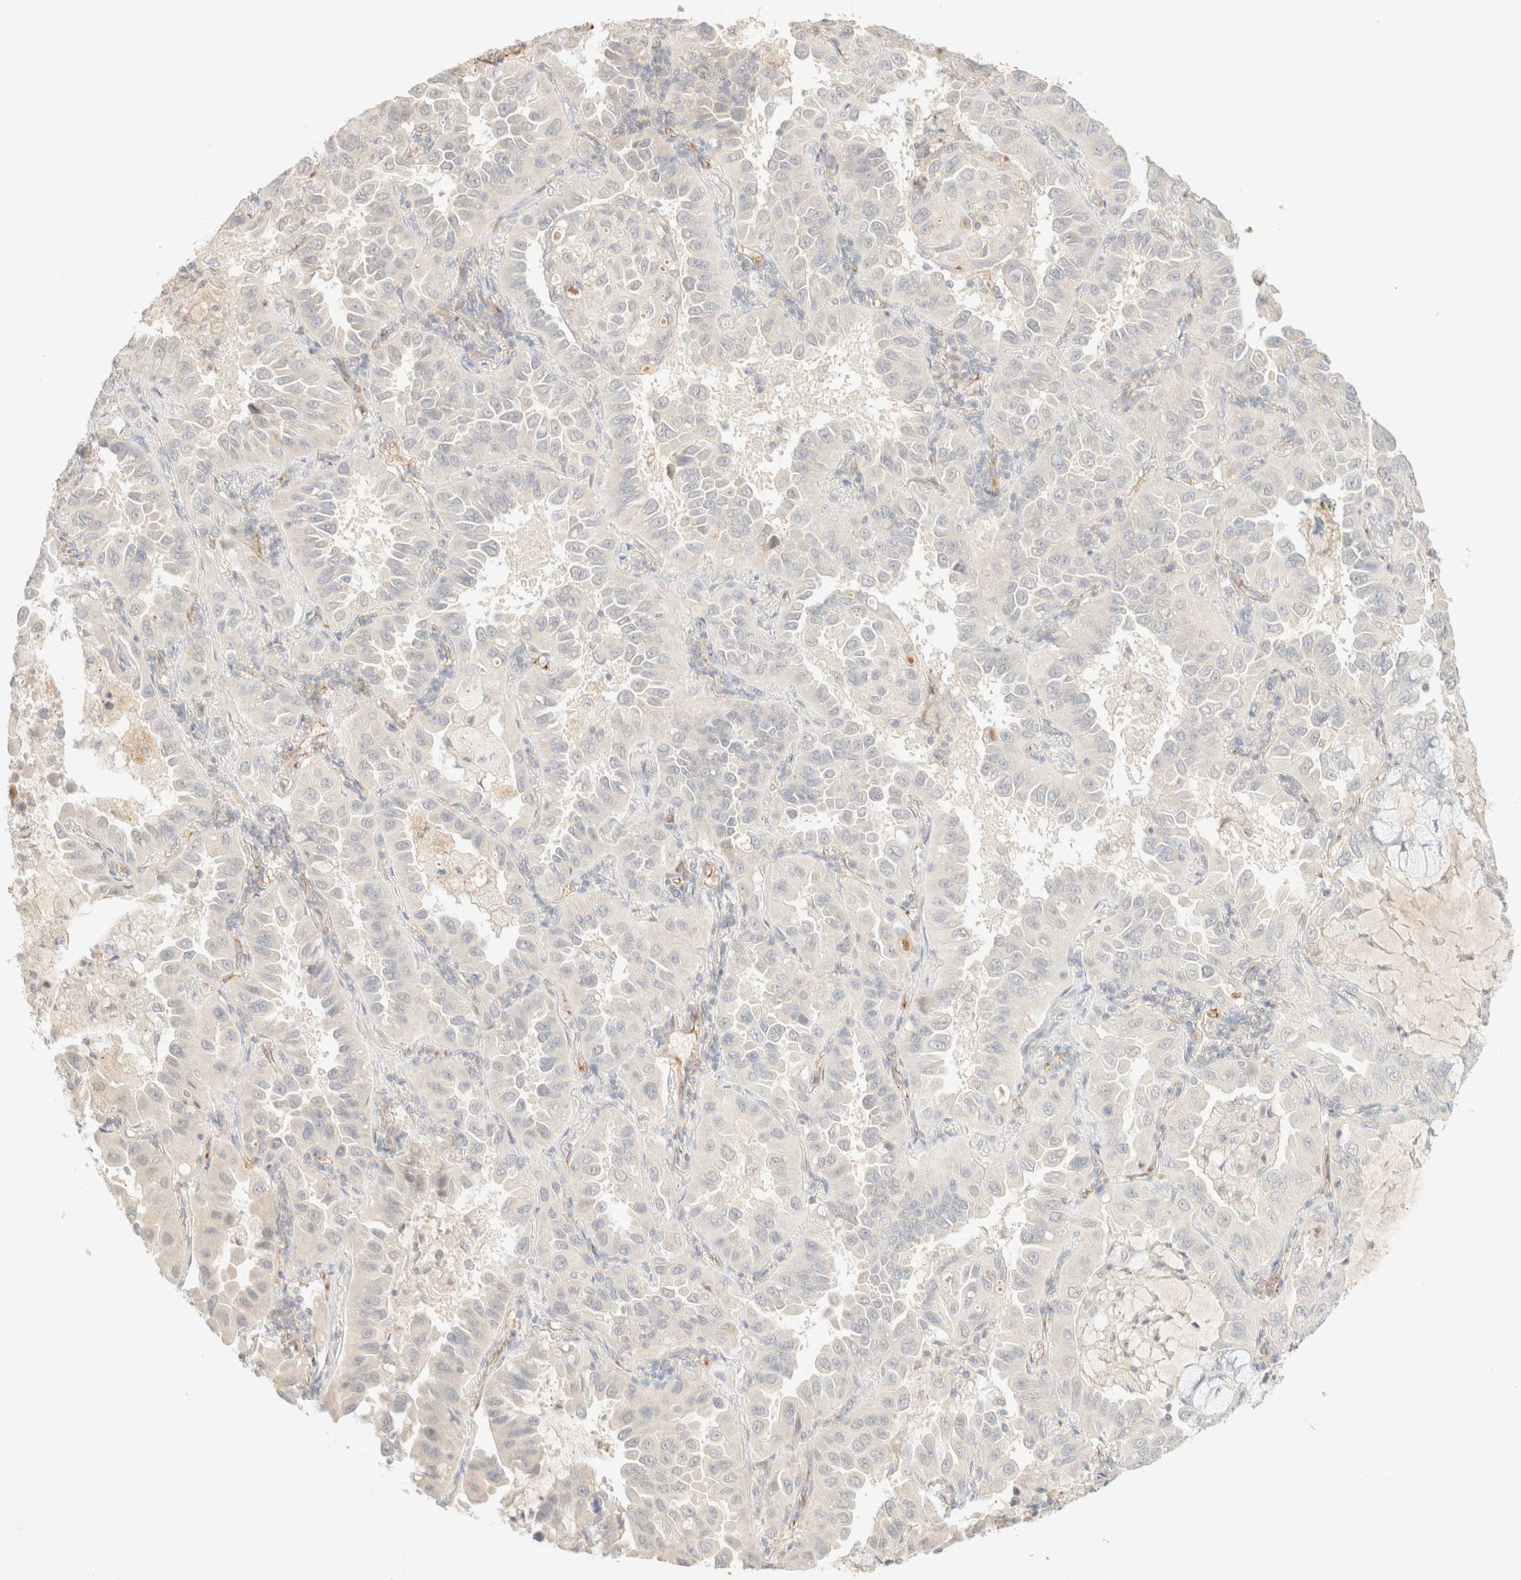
{"staining": {"intensity": "negative", "quantity": "none", "location": "none"}, "tissue": "lung cancer", "cell_type": "Tumor cells", "image_type": "cancer", "snomed": [{"axis": "morphology", "description": "Adenocarcinoma, NOS"}, {"axis": "topography", "description": "Lung"}], "caption": "Tumor cells are negative for protein expression in human lung cancer.", "gene": "SPARCL1", "patient": {"sex": "male", "age": 64}}